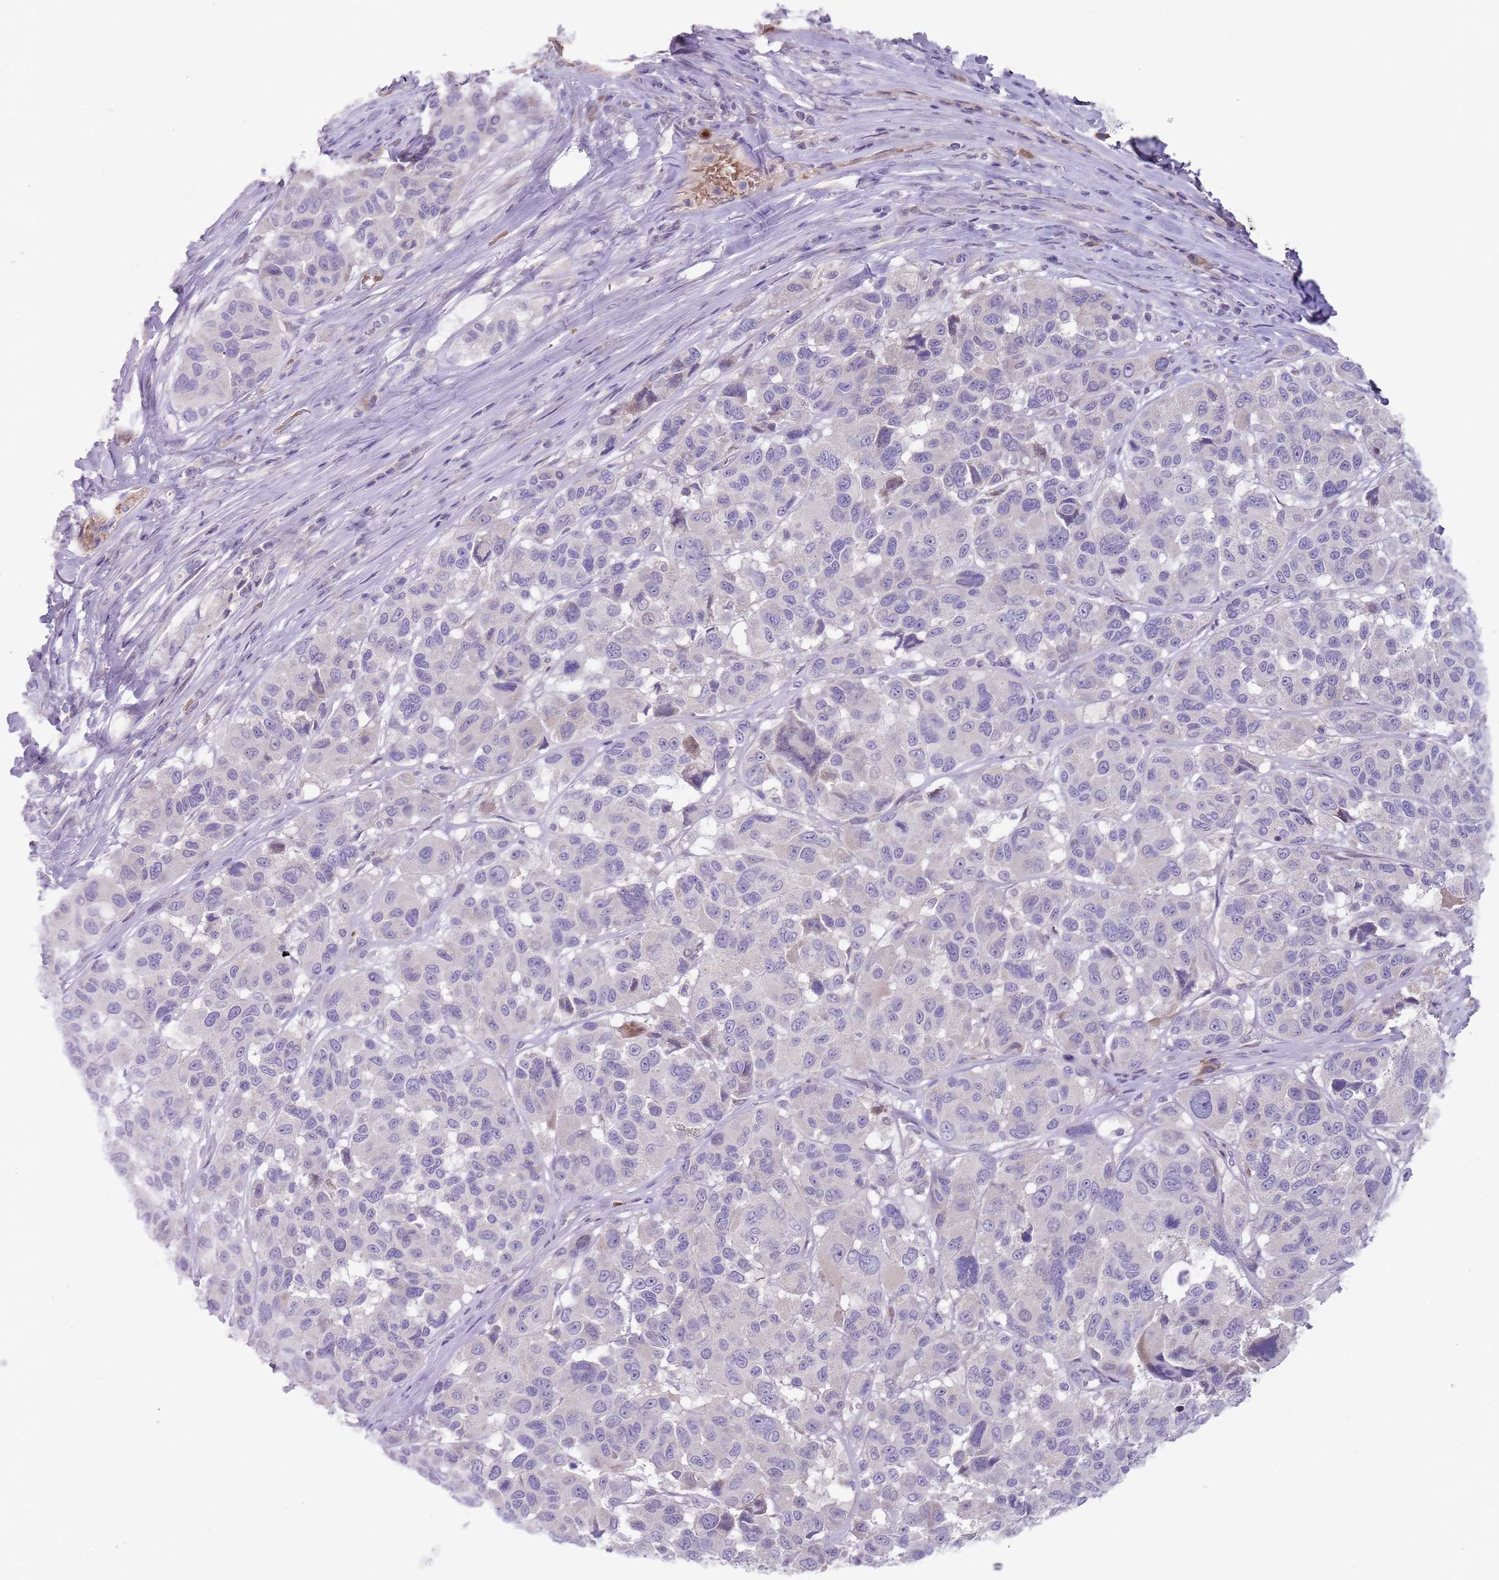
{"staining": {"intensity": "negative", "quantity": "none", "location": "none"}, "tissue": "melanoma", "cell_type": "Tumor cells", "image_type": "cancer", "snomed": [{"axis": "morphology", "description": "Malignant melanoma, NOS"}, {"axis": "topography", "description": "Skin"}], "caption": "Tumor cells are negative for protein expression in human malignant melanoma.", "gene": "PRAC1", "patient": {"sex": "female", "age": 66}}